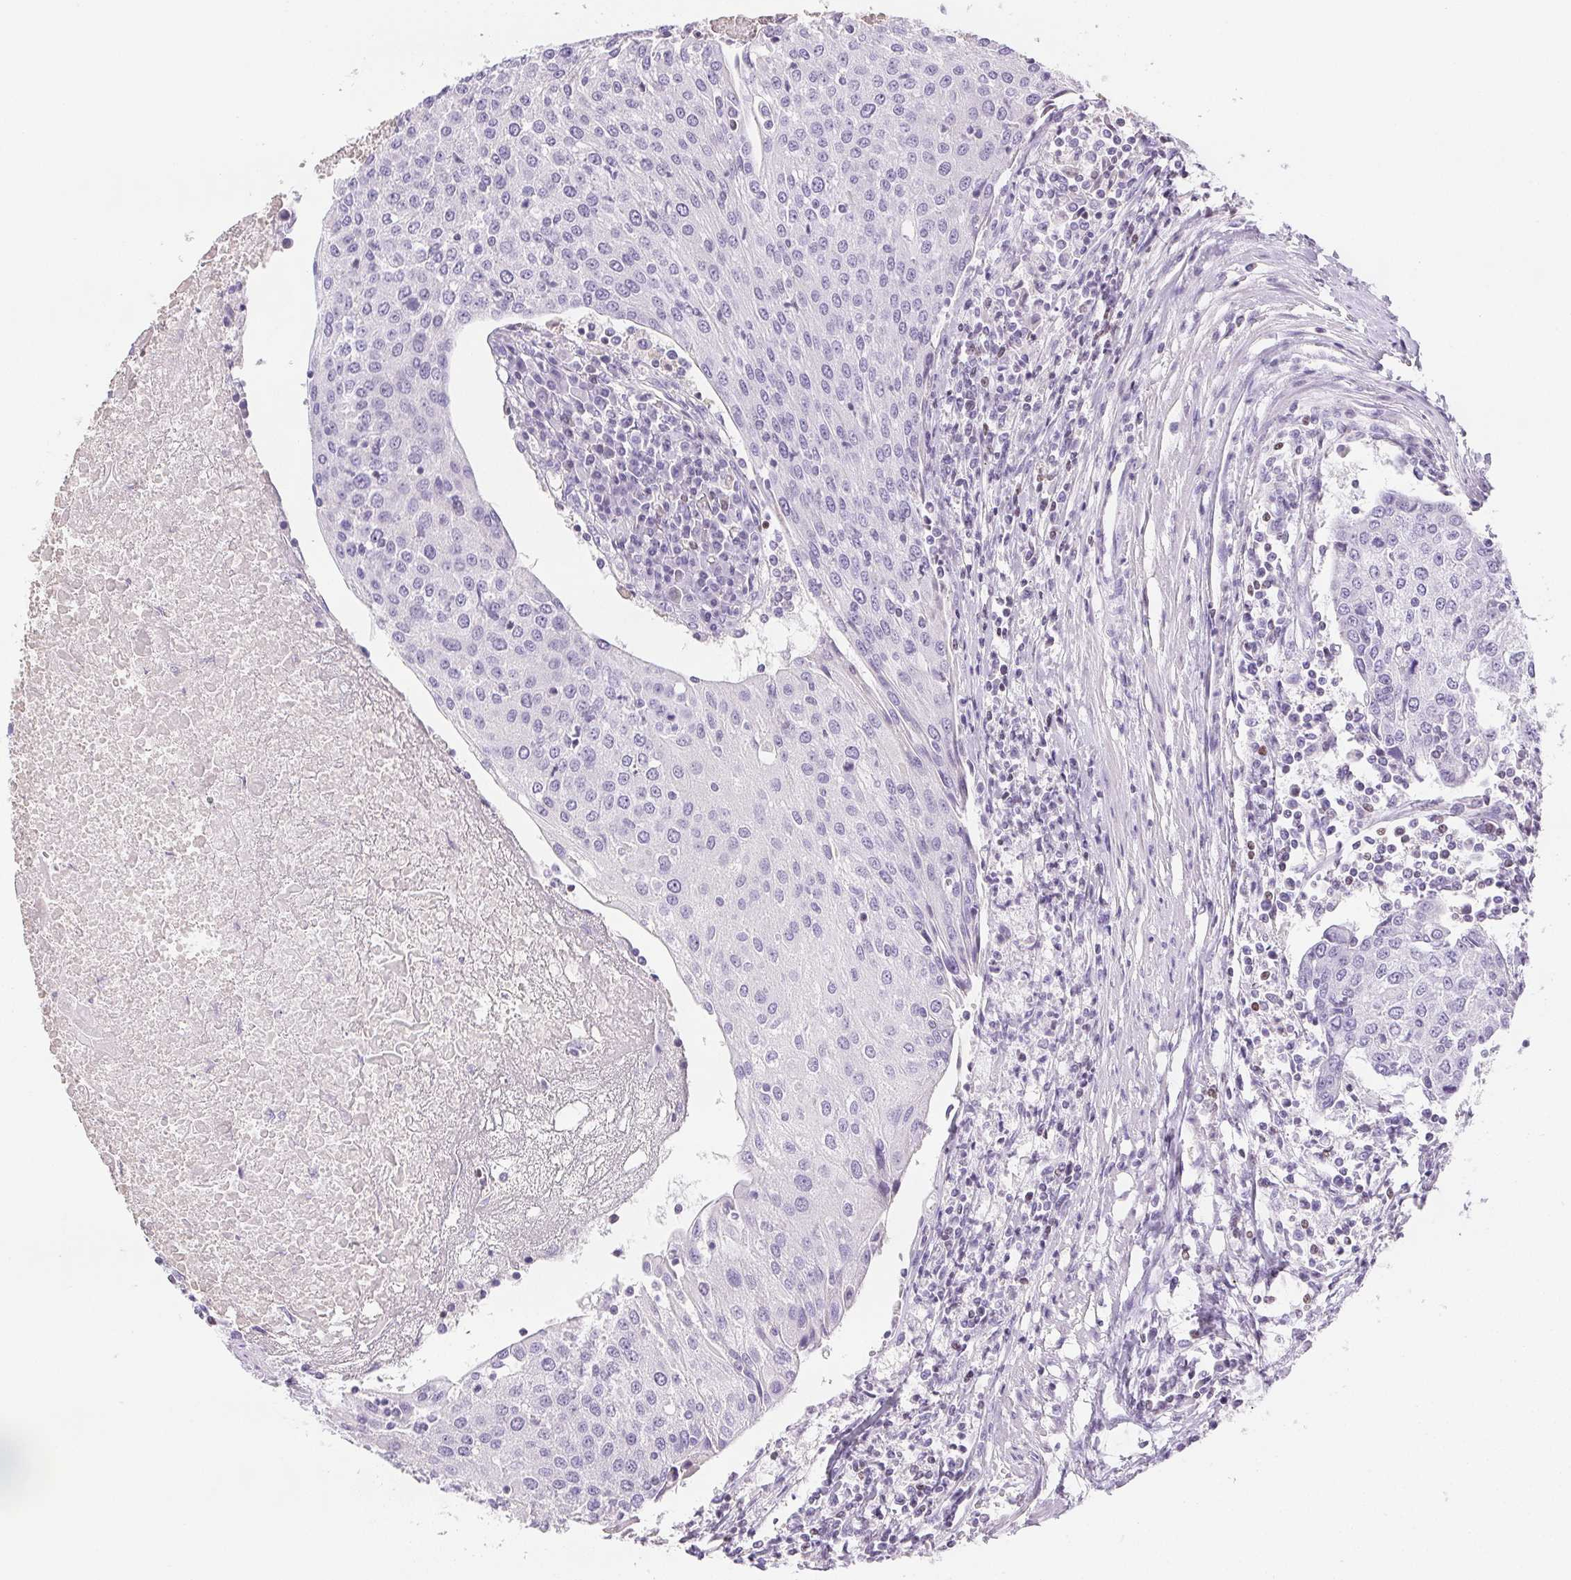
{"staining": {"intensity": "negative", "quantity": "none", "location": "none"}, "tissue": "urothelial cancer", "cell_type": "Tumor cells", "image_type": "cancer", "snomed": [{"axis": "morphology", "description": "Urothelial carcinoma, High grade"}, {"axis": "topography", "description": "Urinary bladder"}], "caption": "High magnification brightfield microscopy of urothelial cancer stained with DAB (3,3'-diaminobenzidine) (brown) and counterstained with hematoxylin (blue): tumor cells show no significant positivity.", "gene": "BEND2", "patient": {"sex": "female", "age": 85}}